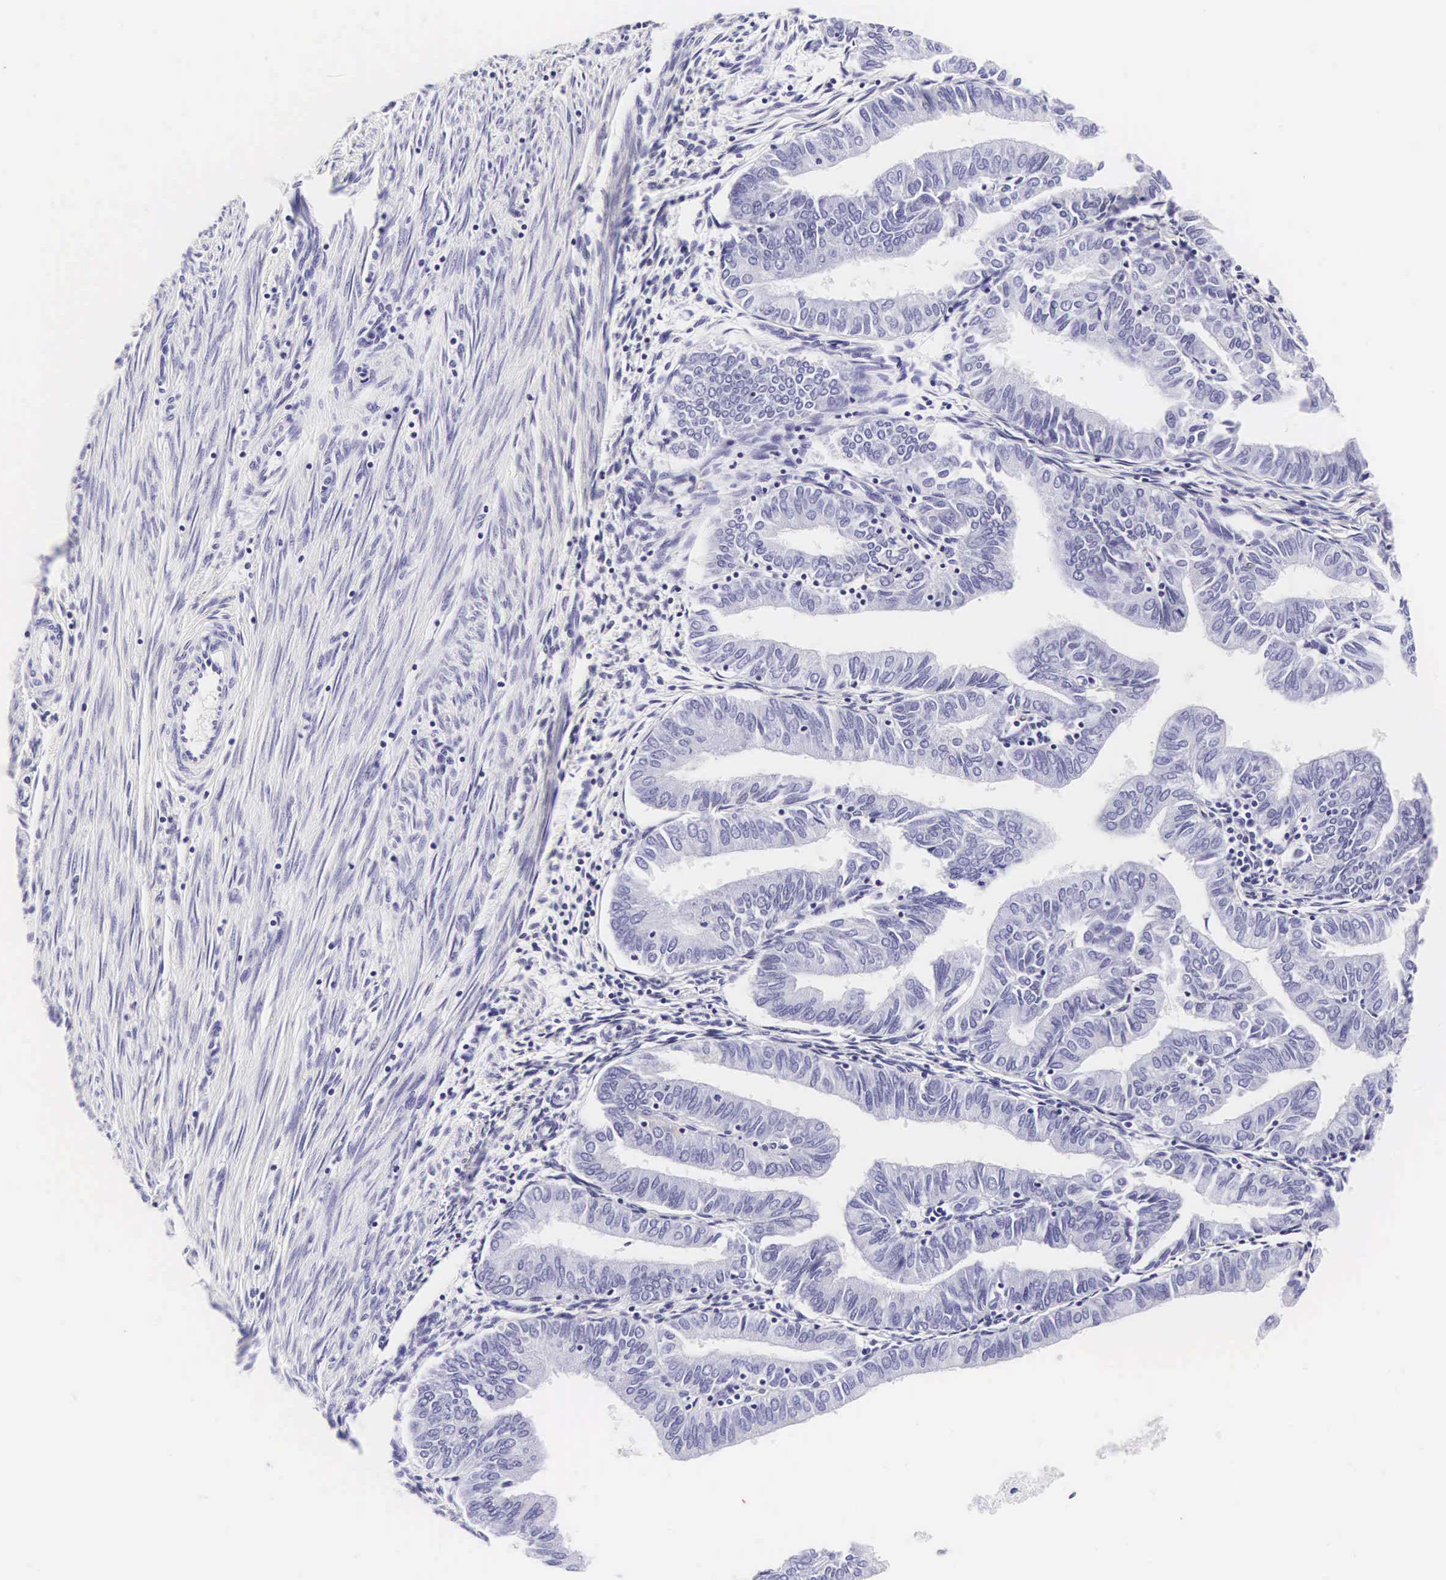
{"staining": {"intensity": "negative", "quantity": "none", "location": "none"}, "tissue": "endometrial cancer", "cell_type": "Tumor cells", "image_type": "cancer", "snomed": [{"axis": "morphology", "description": "Adenocarcinoma, NOS"}, {"axis": "topography", "description": "Endometrium"}], "caption": "Endometrial cancer (adenocarcinoma) stained for a protein using immunohistochemistry displays no expression tumor cells.", "gene": "CD1A", "patient": {"sex": "female", "age": 51}}